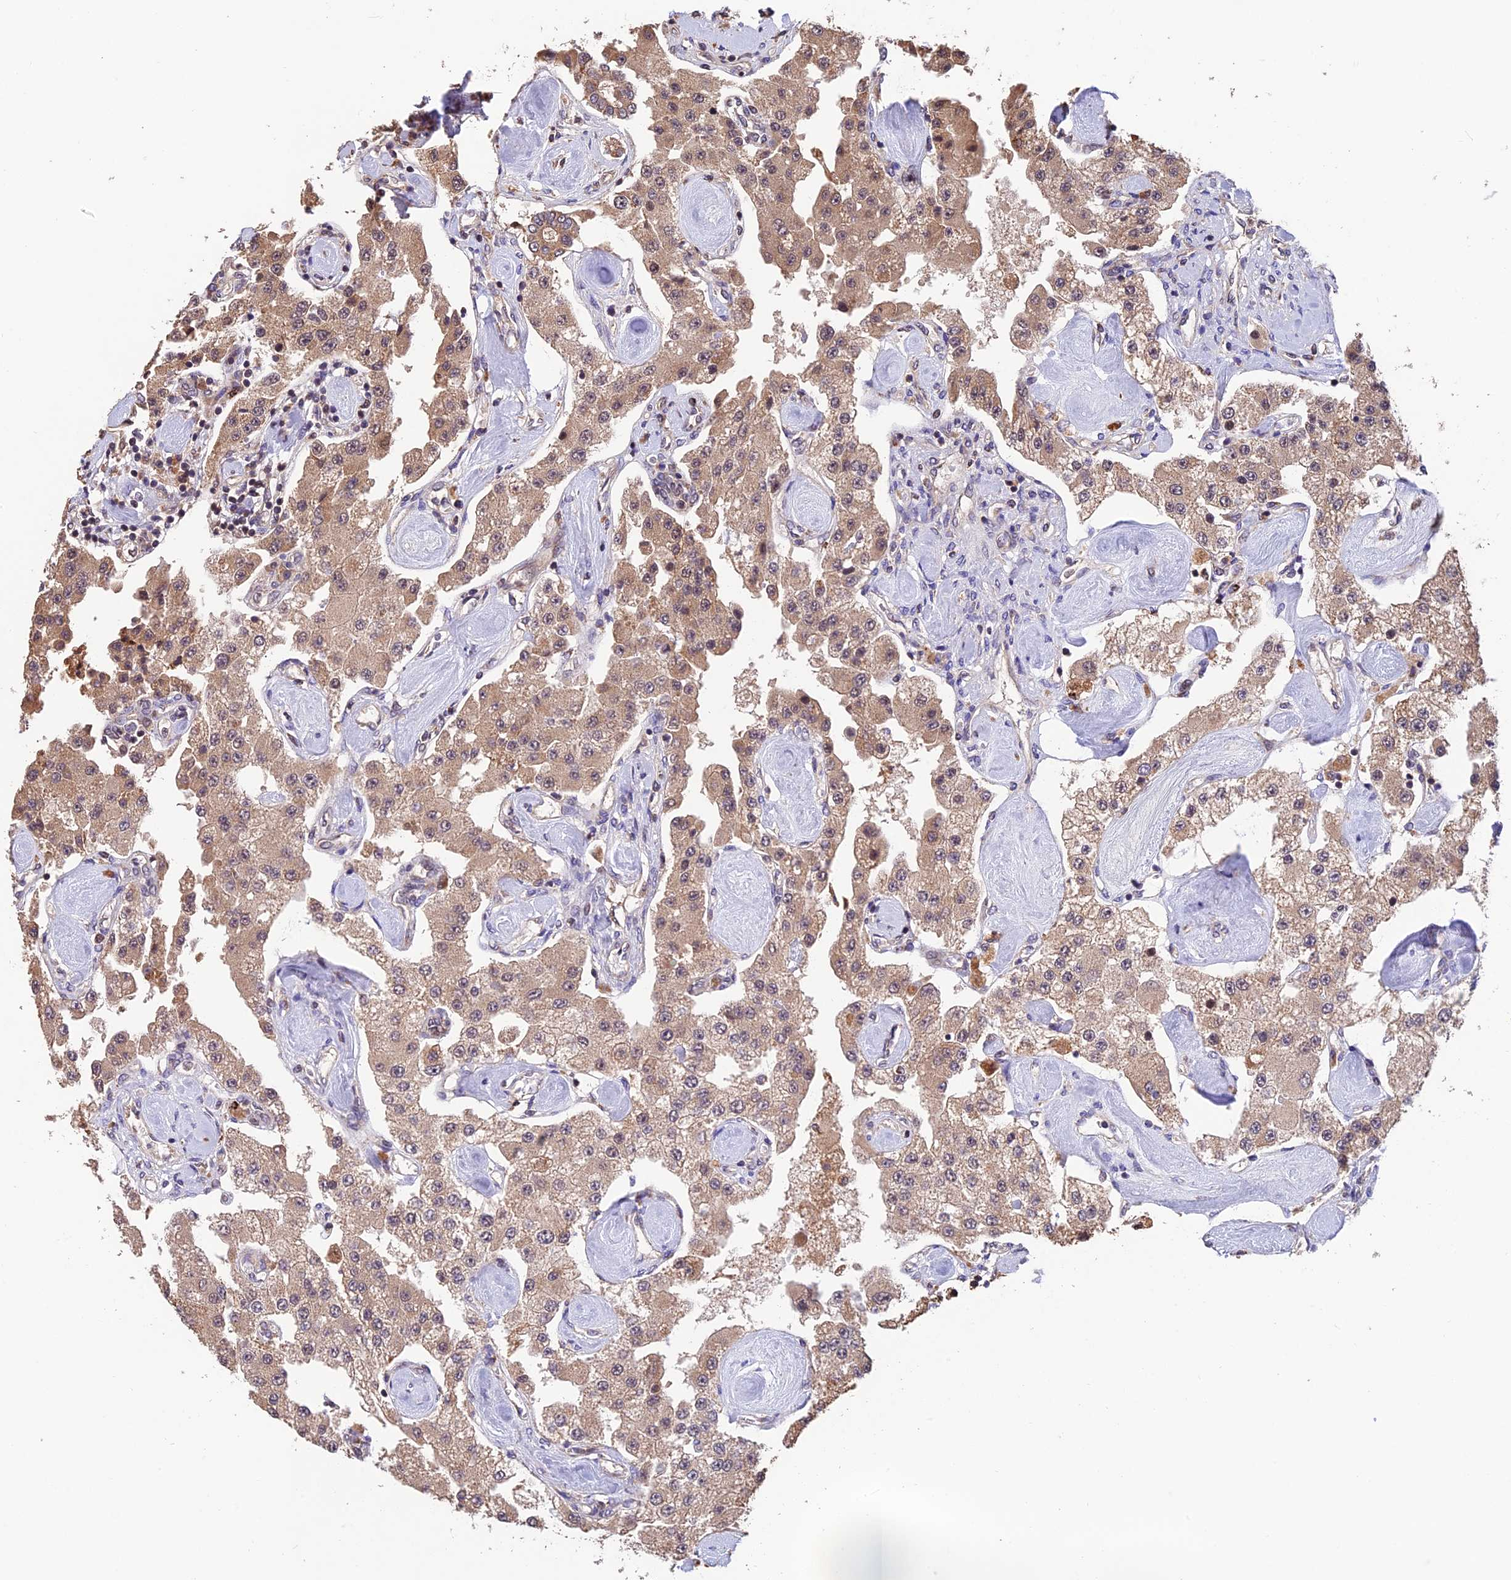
{"staining": {"intensity": "moderate", "quantity": ">75%", "location": "cytoplasmic/membranous"}, "tissue": "carcinoid", "cell_type": "Tumor cells", "image_type": "cancer", "snomed": [{"axis": "morphology", "description": "Carcinoid, malignant, NOS"}, {"axis": "topography", "description": "Pancreas"}], "caption": "Protein staining displays moderate cytoplasmic/membranous staining in approximately >75% of tumor cells in carcinoid.", "gene": "MNS1", "patient": {"sex": "male", "age": 41}}